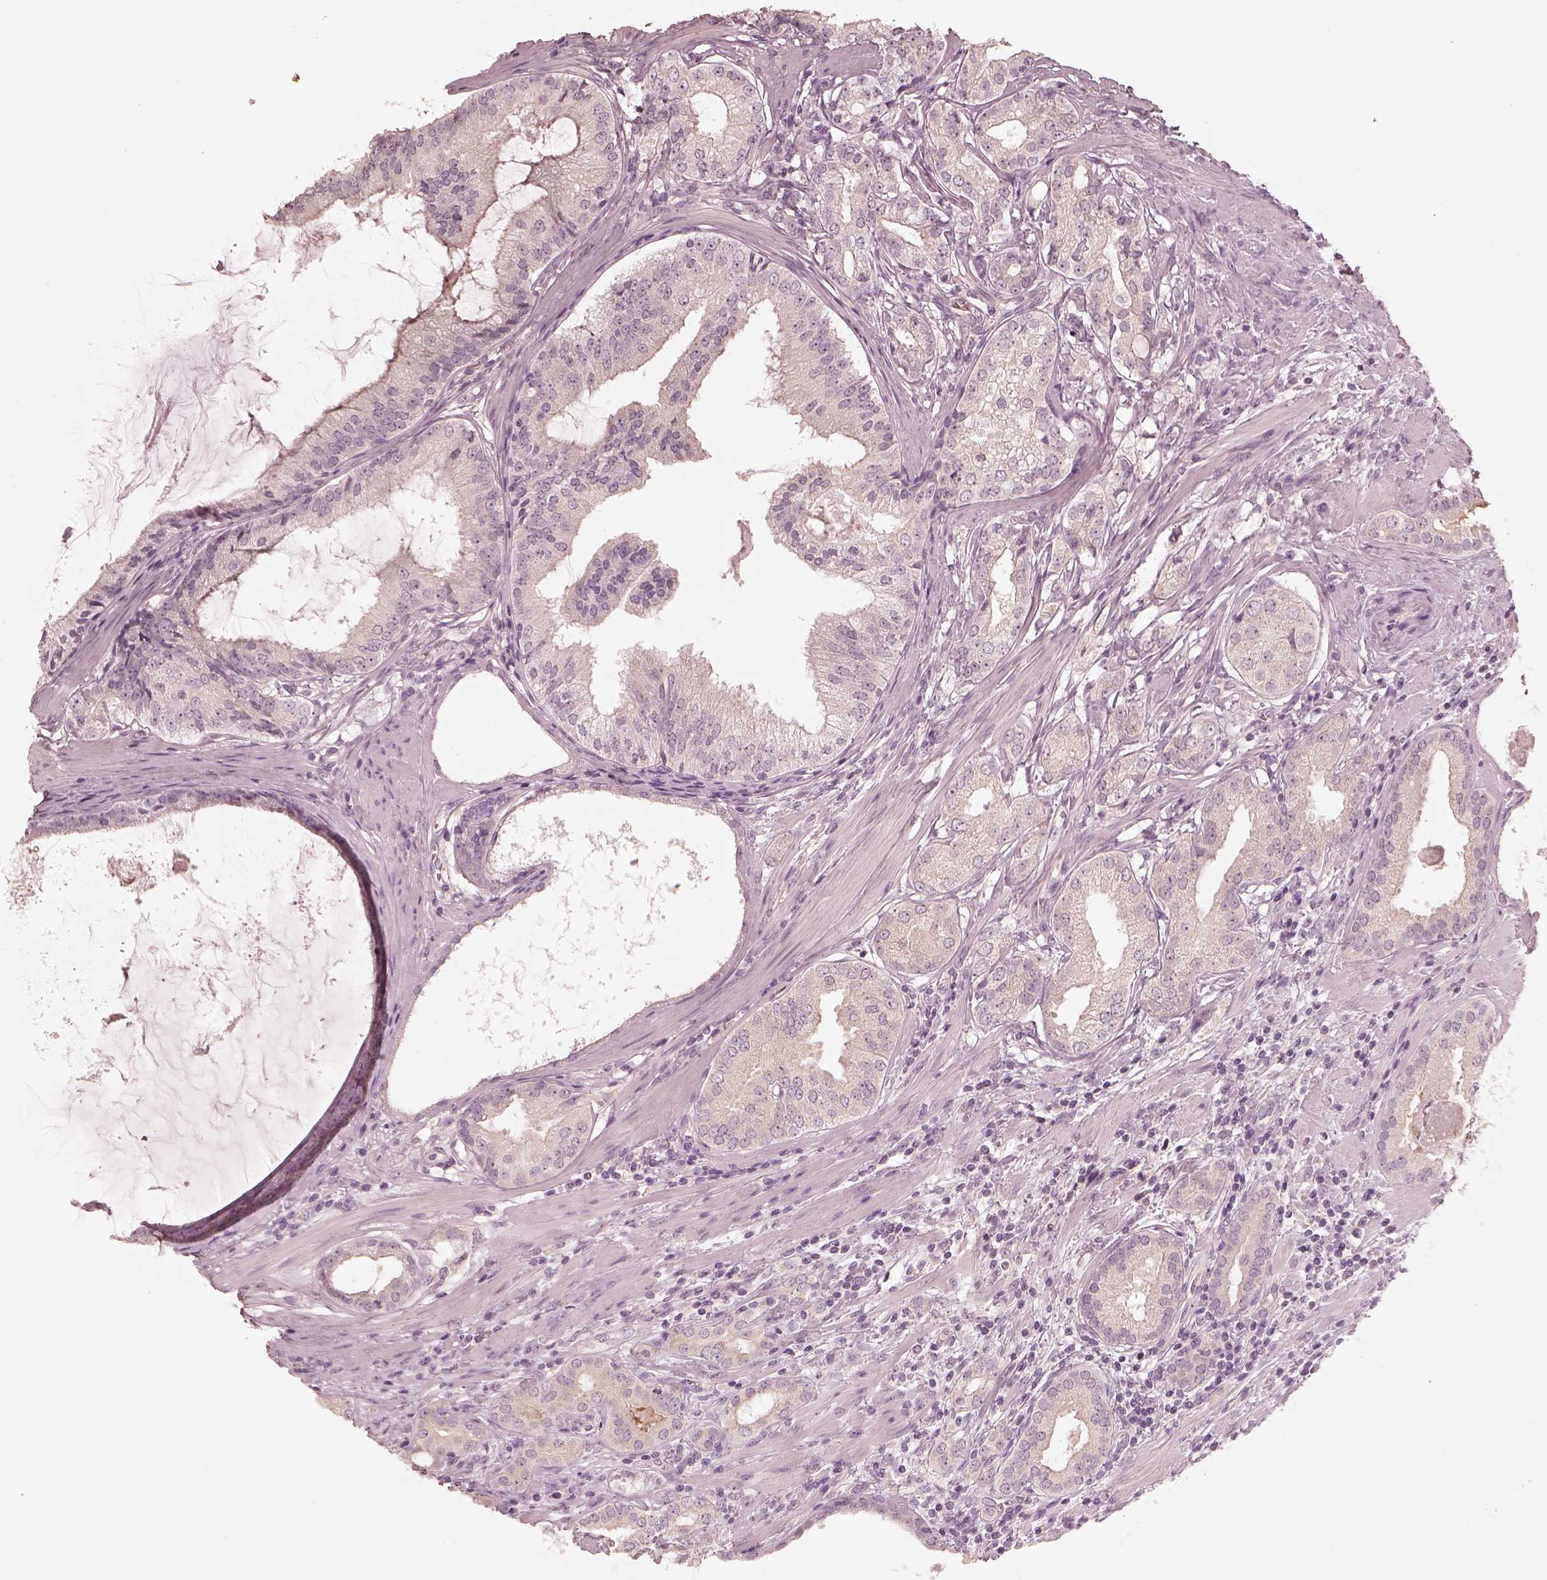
{"staining": {"intensity": "negative", "quantity": "none", "location": "none"}, "tissue": "prostate cancer", "cell_type": "Tumor cells", "image_type": "cancer", "snomed": [{"axis": "morphology", "description": "Adenocarcinoma, High grade"}, {"axis": "topography", "description": "Prostate and seminal vesicle, NOS"}], "caption": "Histopathology image shows no significant protein positivity in tumor cells of prostate cancer.", "gene": "ANKLE1", "patient": {"sex": "male", "age": 62}}